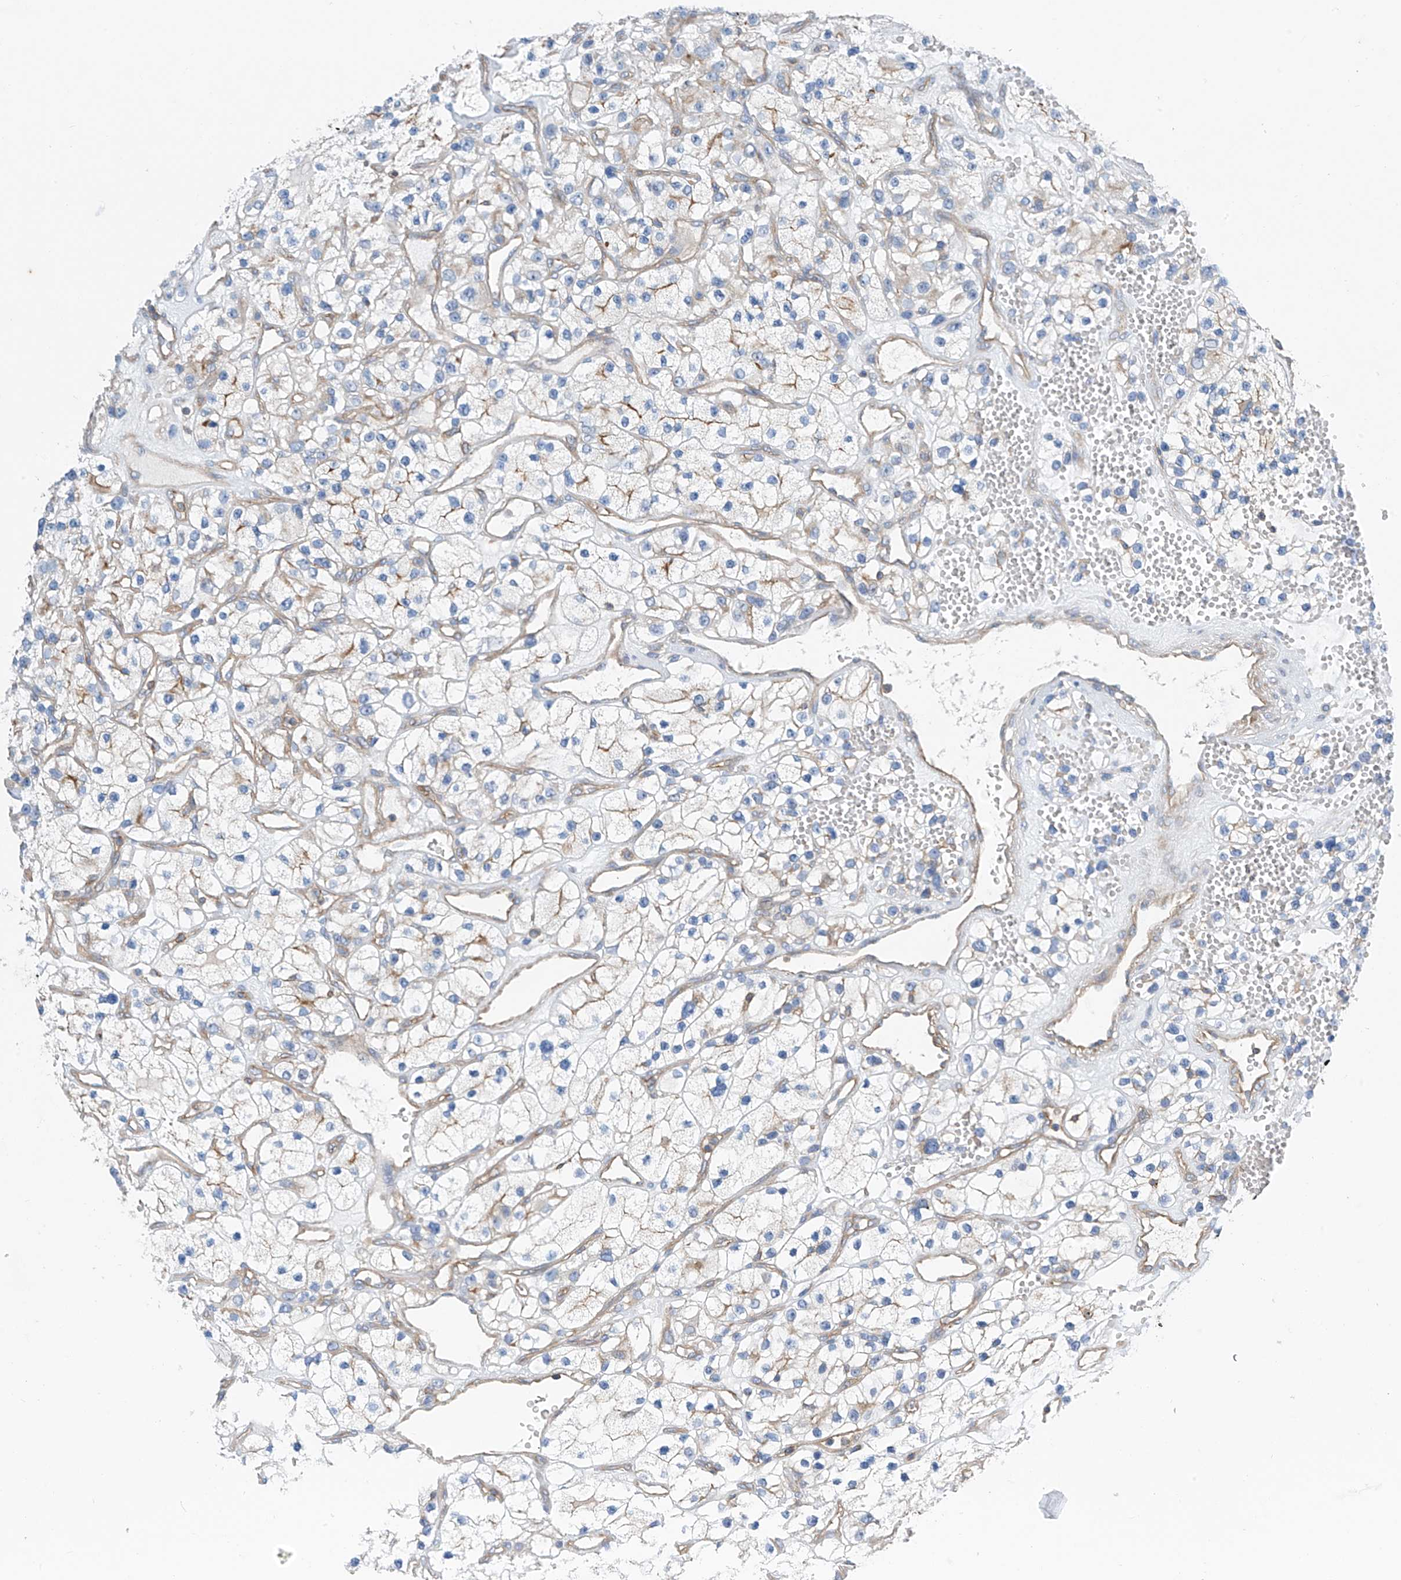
{"staining": {"intensity": "negative", "quantity": "none", "location": "none"}, "tissue": "renal cancer", "cell_type": "Tumor cells", "image_type": "cancer", "snomed": [{"axis": "morphology", "description": "Adenocarcinoma, NOS"}, {"axis": "topography", "description": "Kidney"}], "caption": "Tumor cells show no significant expression in adenocarcinoma (renal).", "gene": "SLC1A5", "patient": {"sex": "female", "age": 57}}